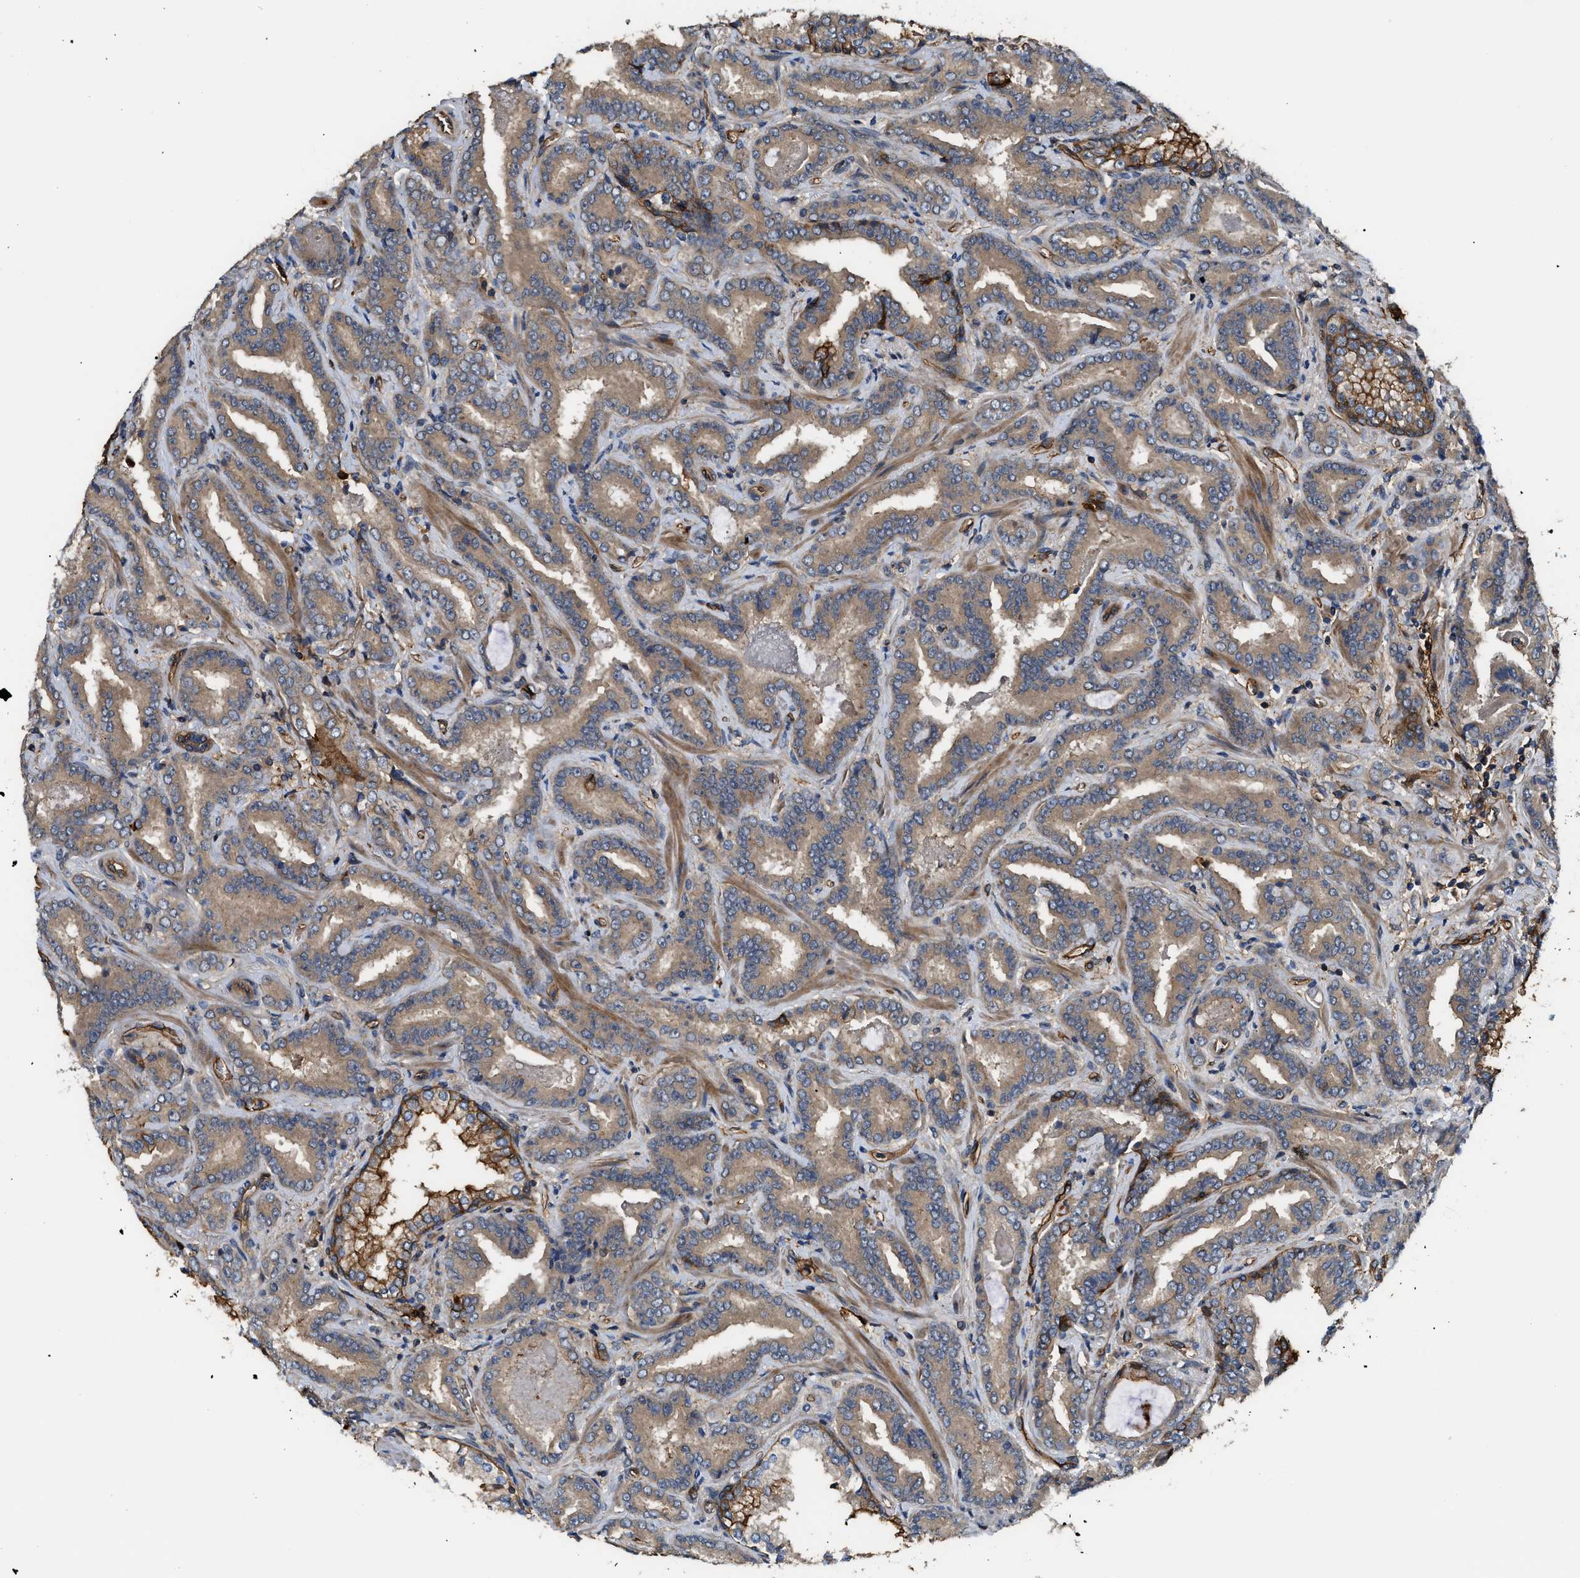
{"staining": {"intensity": "moderate", "quantity": ">75%", "location": "cytoplasmic/membranous"}, "tissue": "prostate cancer", "cell_type": "Tumor cells", "image_type": "cancer", "snomed": [{"axis": "morphology", "description": "Adenocarcinoma, Low grade"}, {"axis": "topography", "description": "Prostate"}], "caption": "Brown immunohistochemical staining in human prostate cancer demonstrates moderate cytoplasmic/membranous staining in about >75% of tumor cells.", "gene": "DDHD2", "patient": {"sex": "male", "age": 60}}